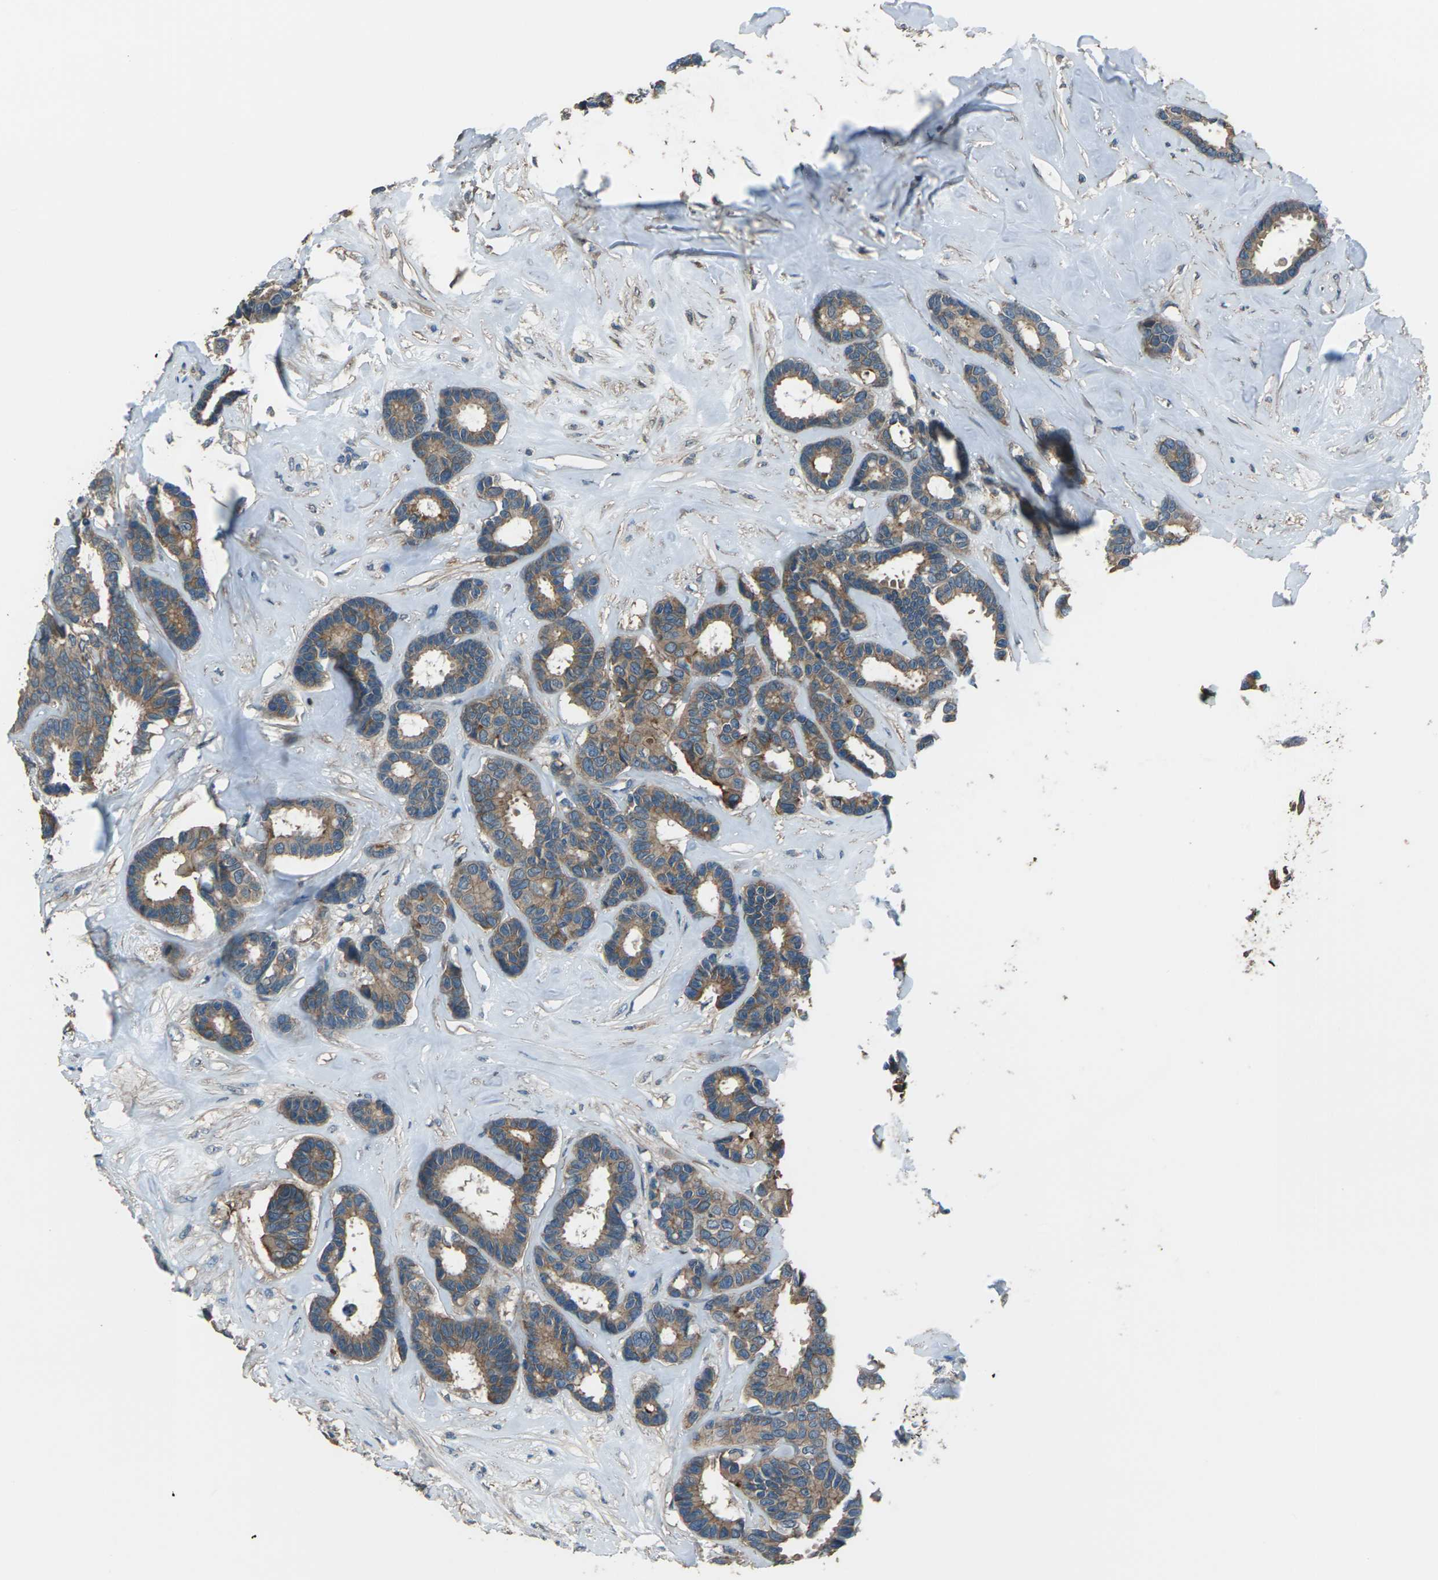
{"staining": {"intensity": "moderate", "quantity": ">75%", "location": "cytoplasmic/membranous"}, "tissue": "breast cancer", "cell_type": "Tumor cells", "image_type": "cancer", "snomed": [{"axis": "morphology", "description": "Duct carcinoma"}, {"axis": "topography", "description": "Breast"}], "caption": "Protein expression analysis of intraductal carcinoma (breast) displays moderate cytoplasmic/membranous expression in approximately >75% of tumor cells.", "gene": "CMTM4", "patient": {"sex": "female", "age": 87}}